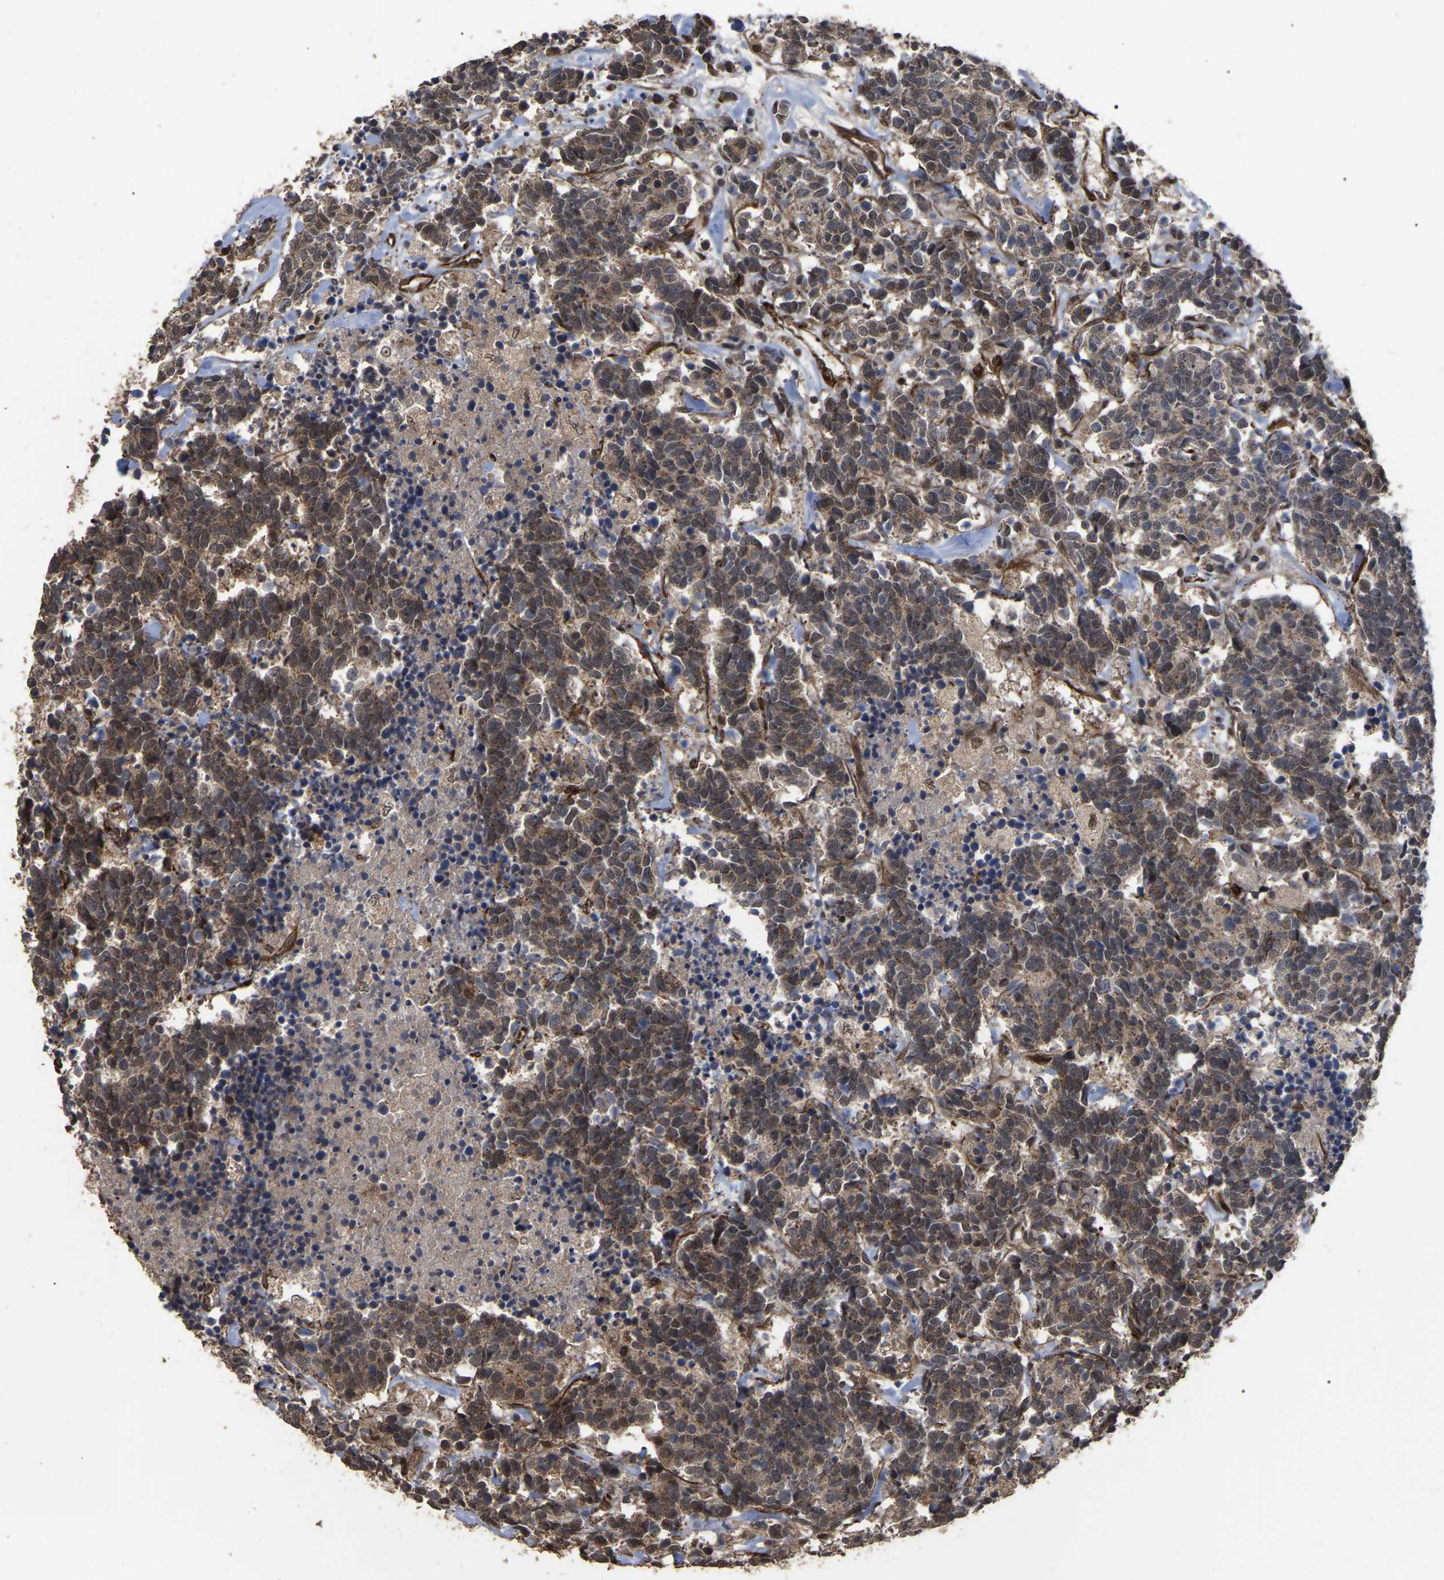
{"staining": {"intensity": "moderate", "quantity": ">75%", "location": "cytoplasmic/membranous"}, "tissue": "carcinoid", "cell_type": "Tumor cells", "image_type": "cancer", "snomed": [{"axis": "morphology", "description": "Carcinoma, NOS"}, {"axis": "morphology", "description": "Carcinoid, malignant, NOS"}, {"axis": "topography", "description": "Urinary bladder"}], "caption": "Protein staining exhibits moderate cytoplasmic/membranous positivity in about >75% of tumor cells in carcinoid (malignant).", "gene": "FAM161B", "patient": {"sex": "male", "age": 57}}